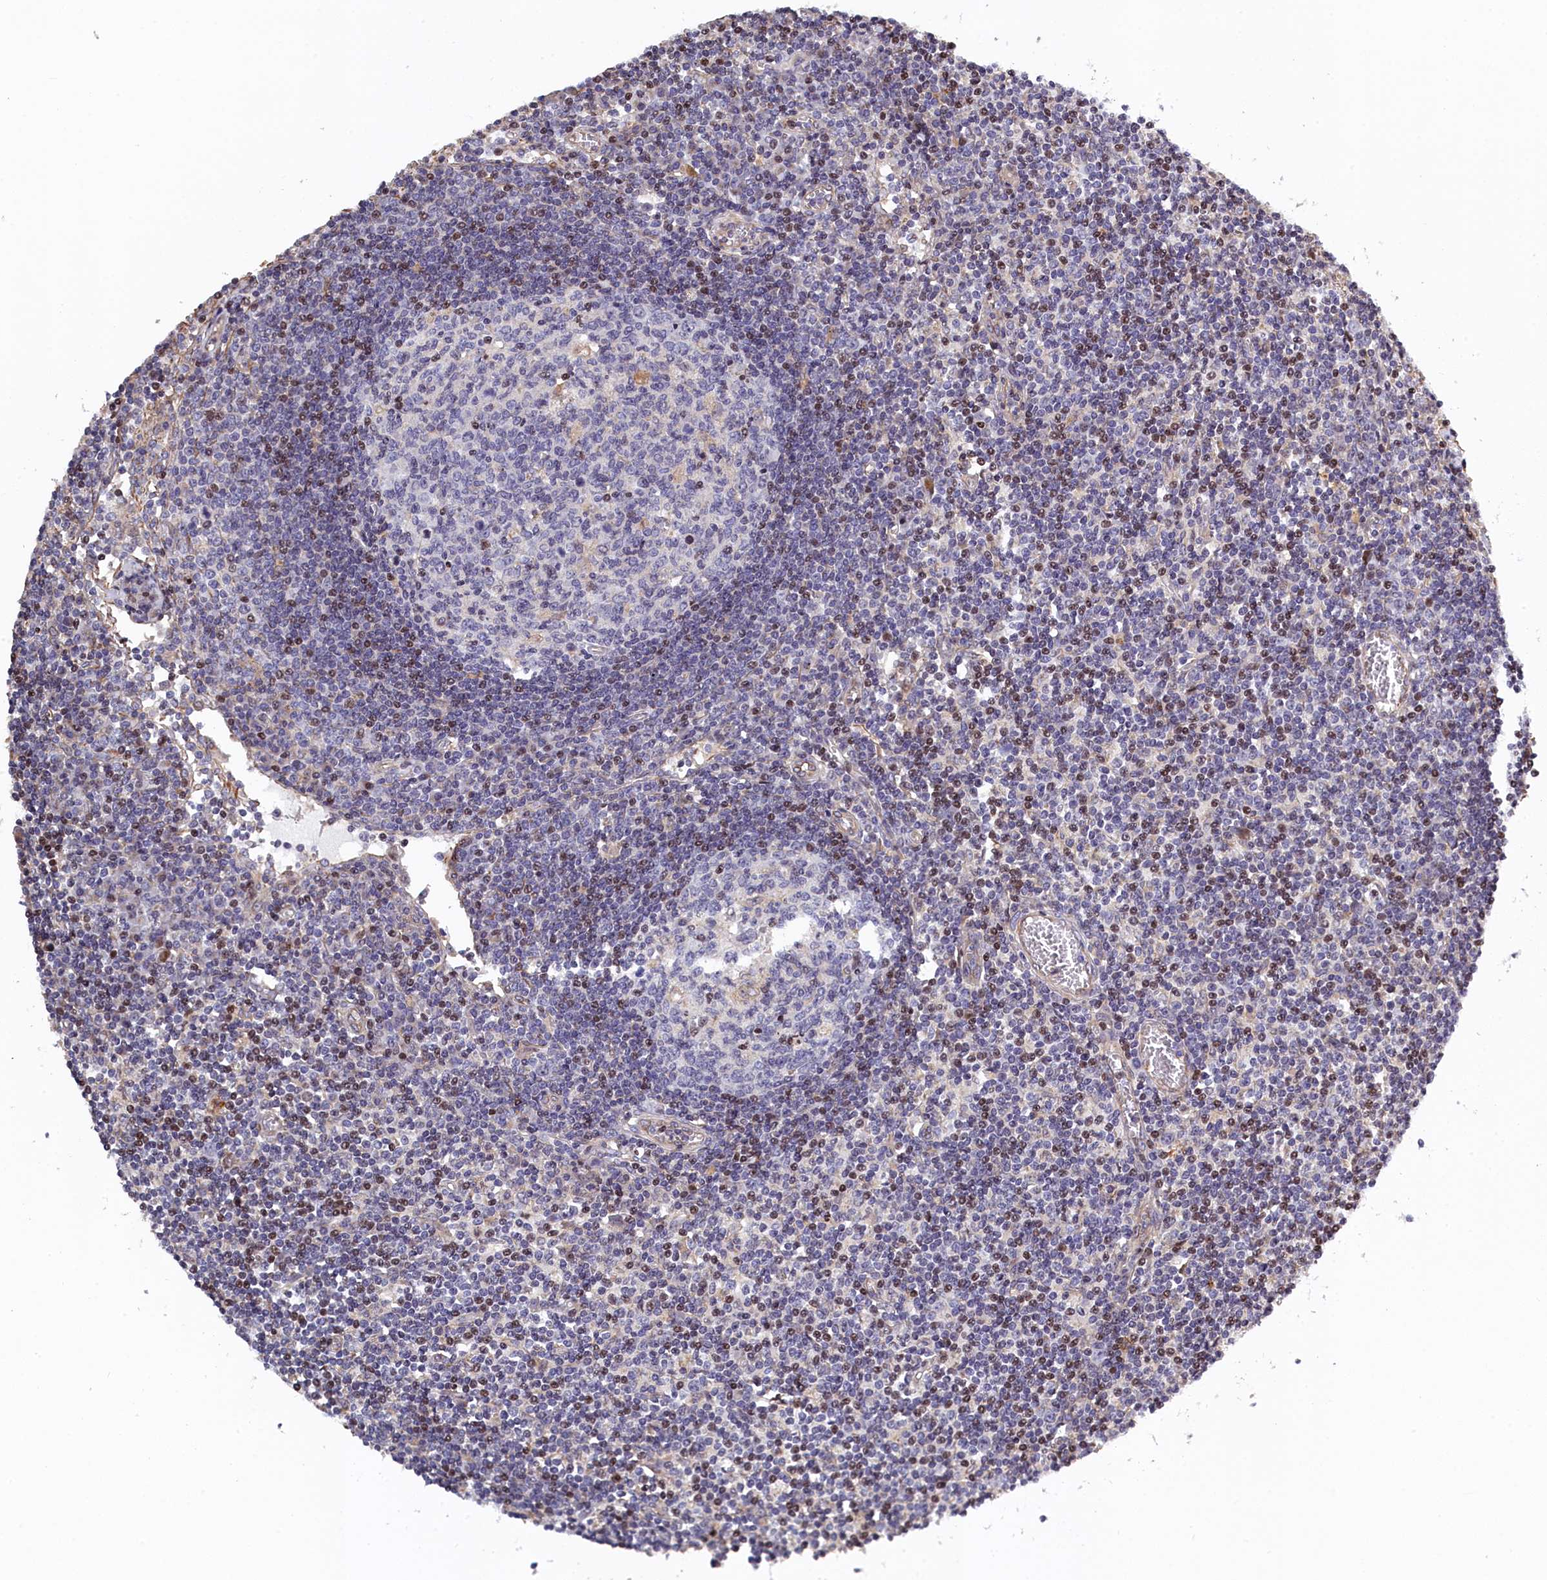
{"staining": {"intensity": "weak", "quantity": "<25%", "location": "nuclear"}, "tissue": "lymph node", "cell_type": "Germinal center cells", "image_type": "normal", "snomed": [{"axis": "morphology", "description": "Normal tissue, NOS"}, {"axis": "topography", "description": "Lymph node"}], "caption": "An image of human lymph node is negative for staining in germinal center cells. Nuclei are stained in blue.", "gene": "TGDS", "patient": {"sex": "female", "age": 55}}